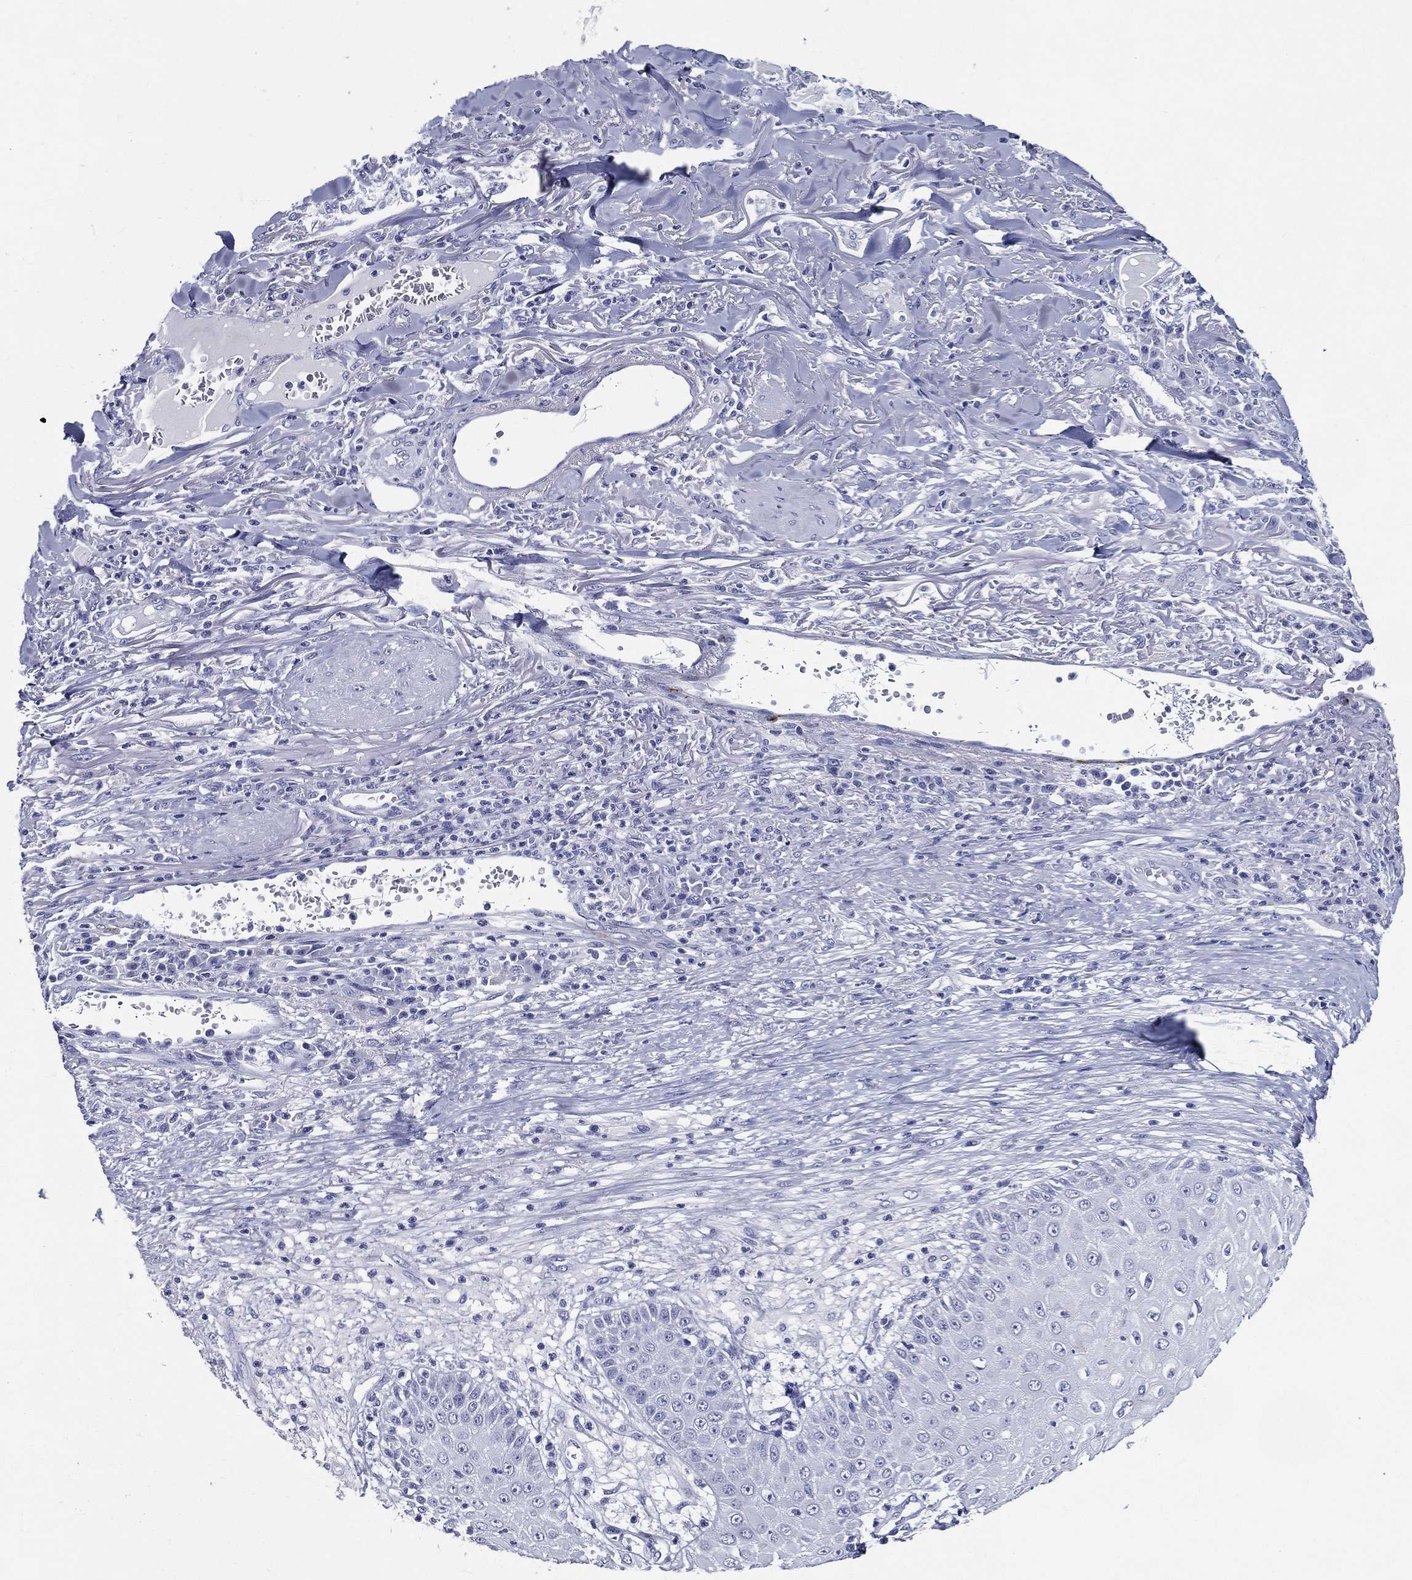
{"staining": {"intensity": "negative", "quantity": "none", "location": "none"}, "tissue": "skin cancer", "cell_type": "Tumor cells", "image_type": "cancer", "snomed": [{"axis": "morphology", "description": "Squamous cell carcinoma, NOS"}, {"axis": "topography", "description": "Skin"}], "caption": "An immunohistochemistry histopathology image of squamous cell carcinoma (skin) is shown. There is no staining in tumor cells of squamous cell carcinoma (skin).", "gene": "ACE2", "patient": {"sex": "male", "age": 82}}